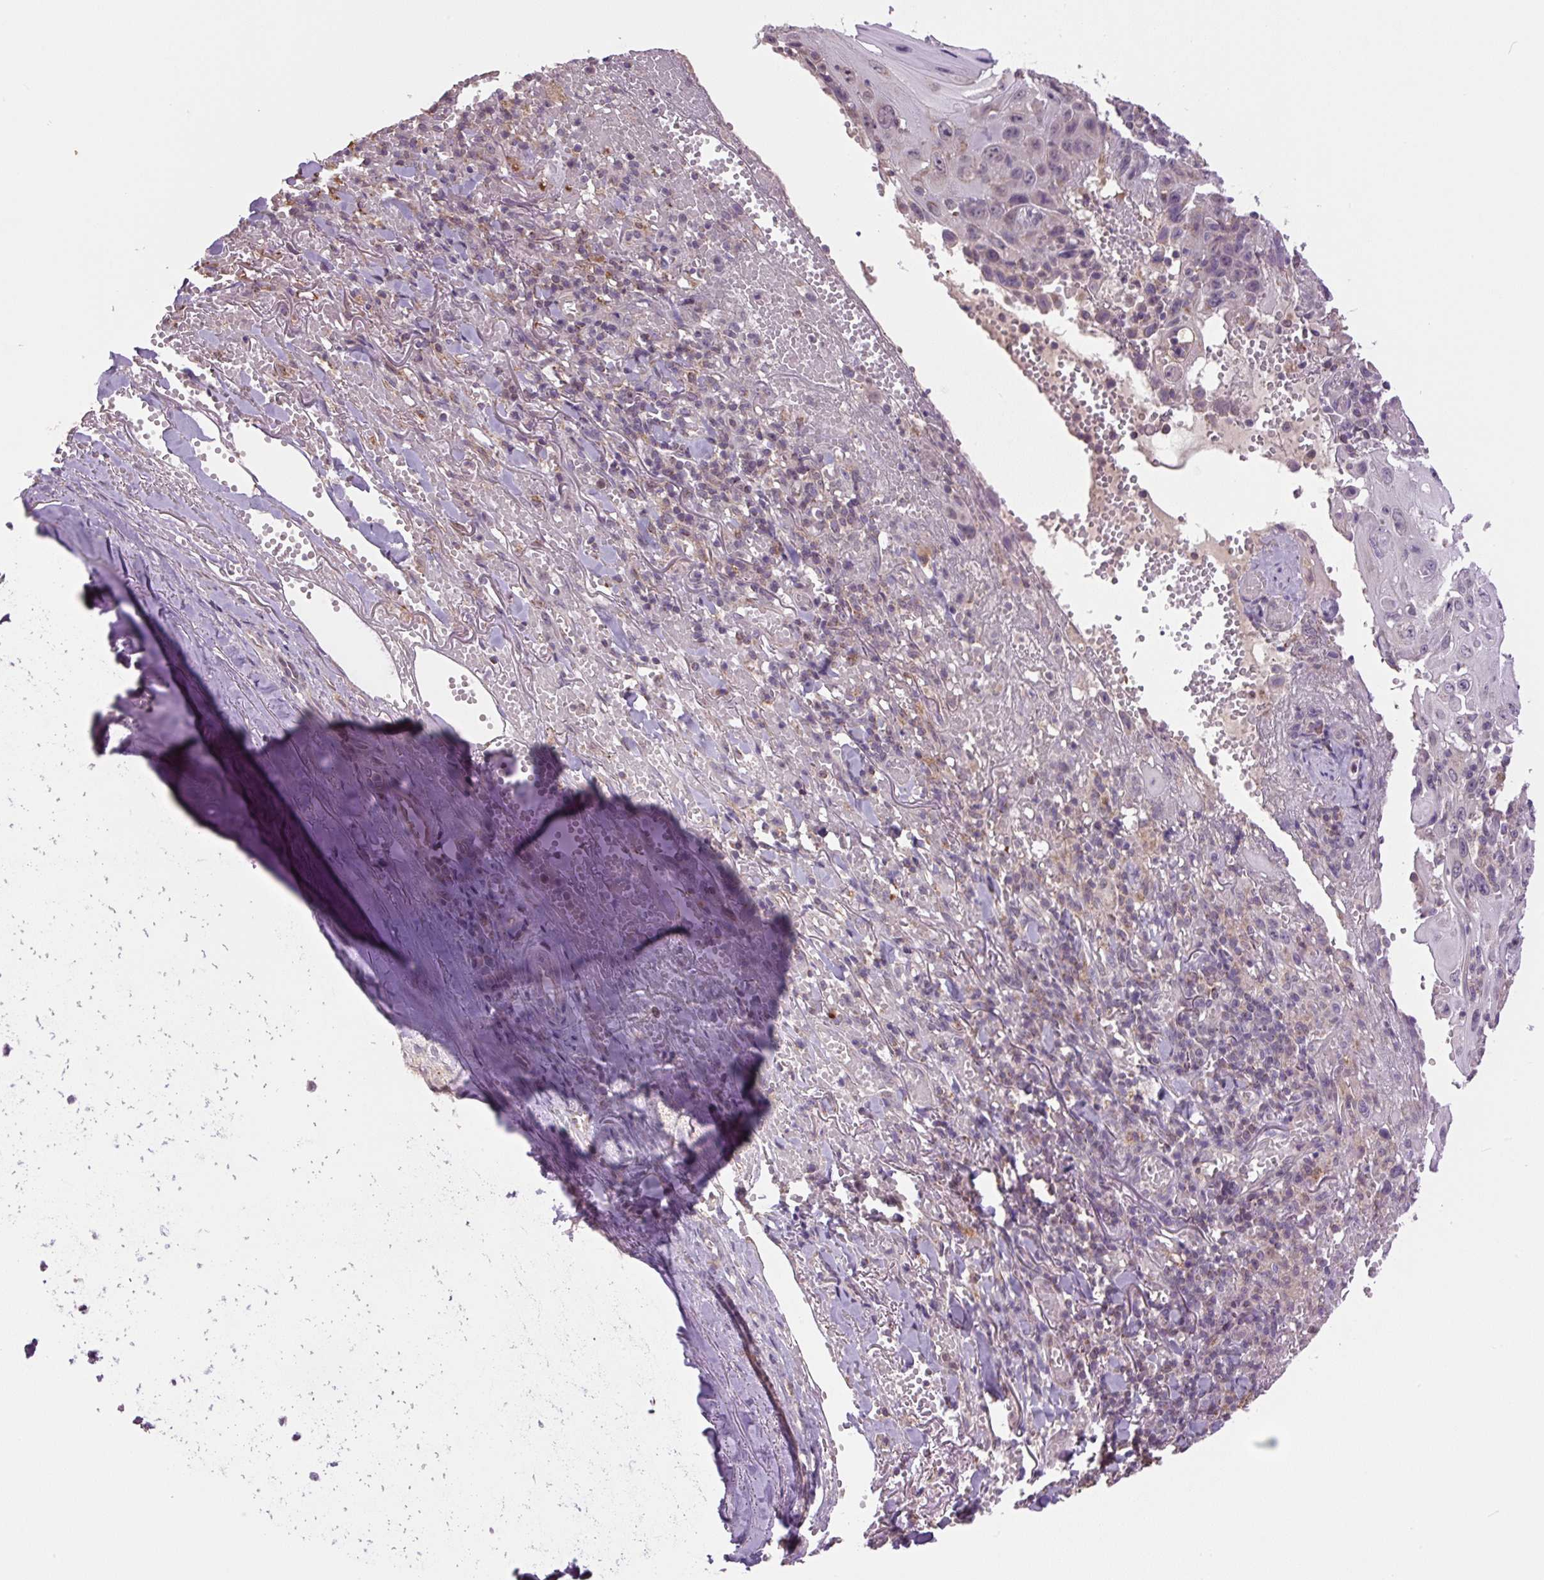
{"staining": {"intensity": "negative", "quantity": "none", "location": "none"}, "tissue": "skin cancer", "cell_type": "Tumor cells", "image_type": "cancer", "snomed": [{"axis": "morphology", "description": "Normal tissue, NOS"}, {"axis": "morphology", "description": "Squamous cell carcinoma, NOS"}, {"axis": "topography", "description": "Skin"}, {"axis": "topography", "description": "Cartilage tissue"}], "caption": "The photomicrograph exhibits no staining of tumor cells in squamous cell carcinoma (skin).", "gene": "SGF29", "patient": {"sex": "female", "age": 79}}